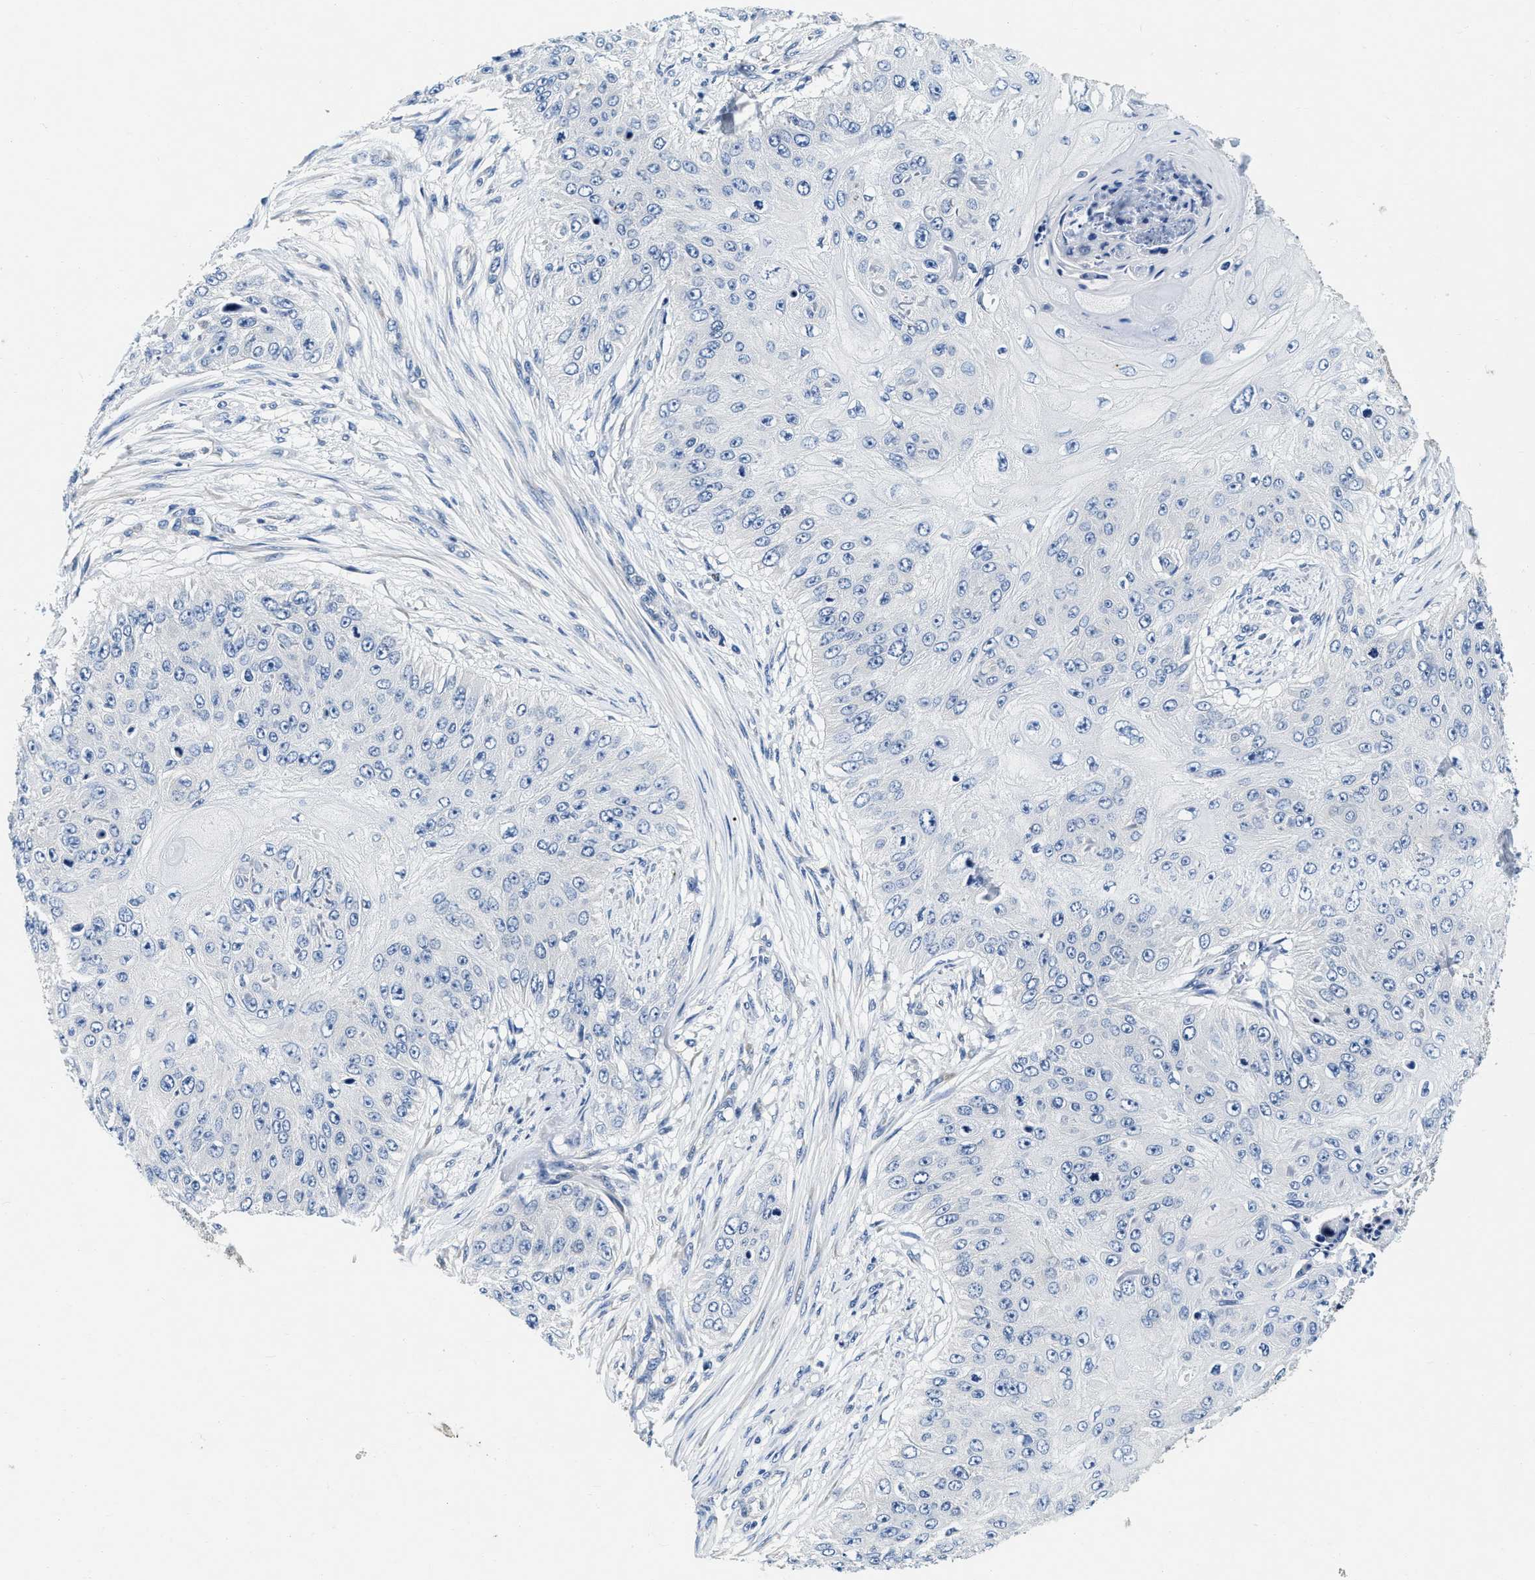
{"staining": {"intensity": "negative", "quantity": "none", "location": "none"}, "tissue": "skin cancer", "cell_type": "Tumor cells", "image_type": "cancer", "snomed": [{"axis": "morphology", "description": "Squamous cell carcinoma, NOS"}, {"axis": "topography", "description": "Skin"}], "caption": "This is an immunohistochemistry (IHC) histopathology image of human skin cancer (squamous cell carcinoma). There is no positivity in tumor cells.", "gene": "EIF2AK2", "patient": {"sex": "female", "age": 80}}